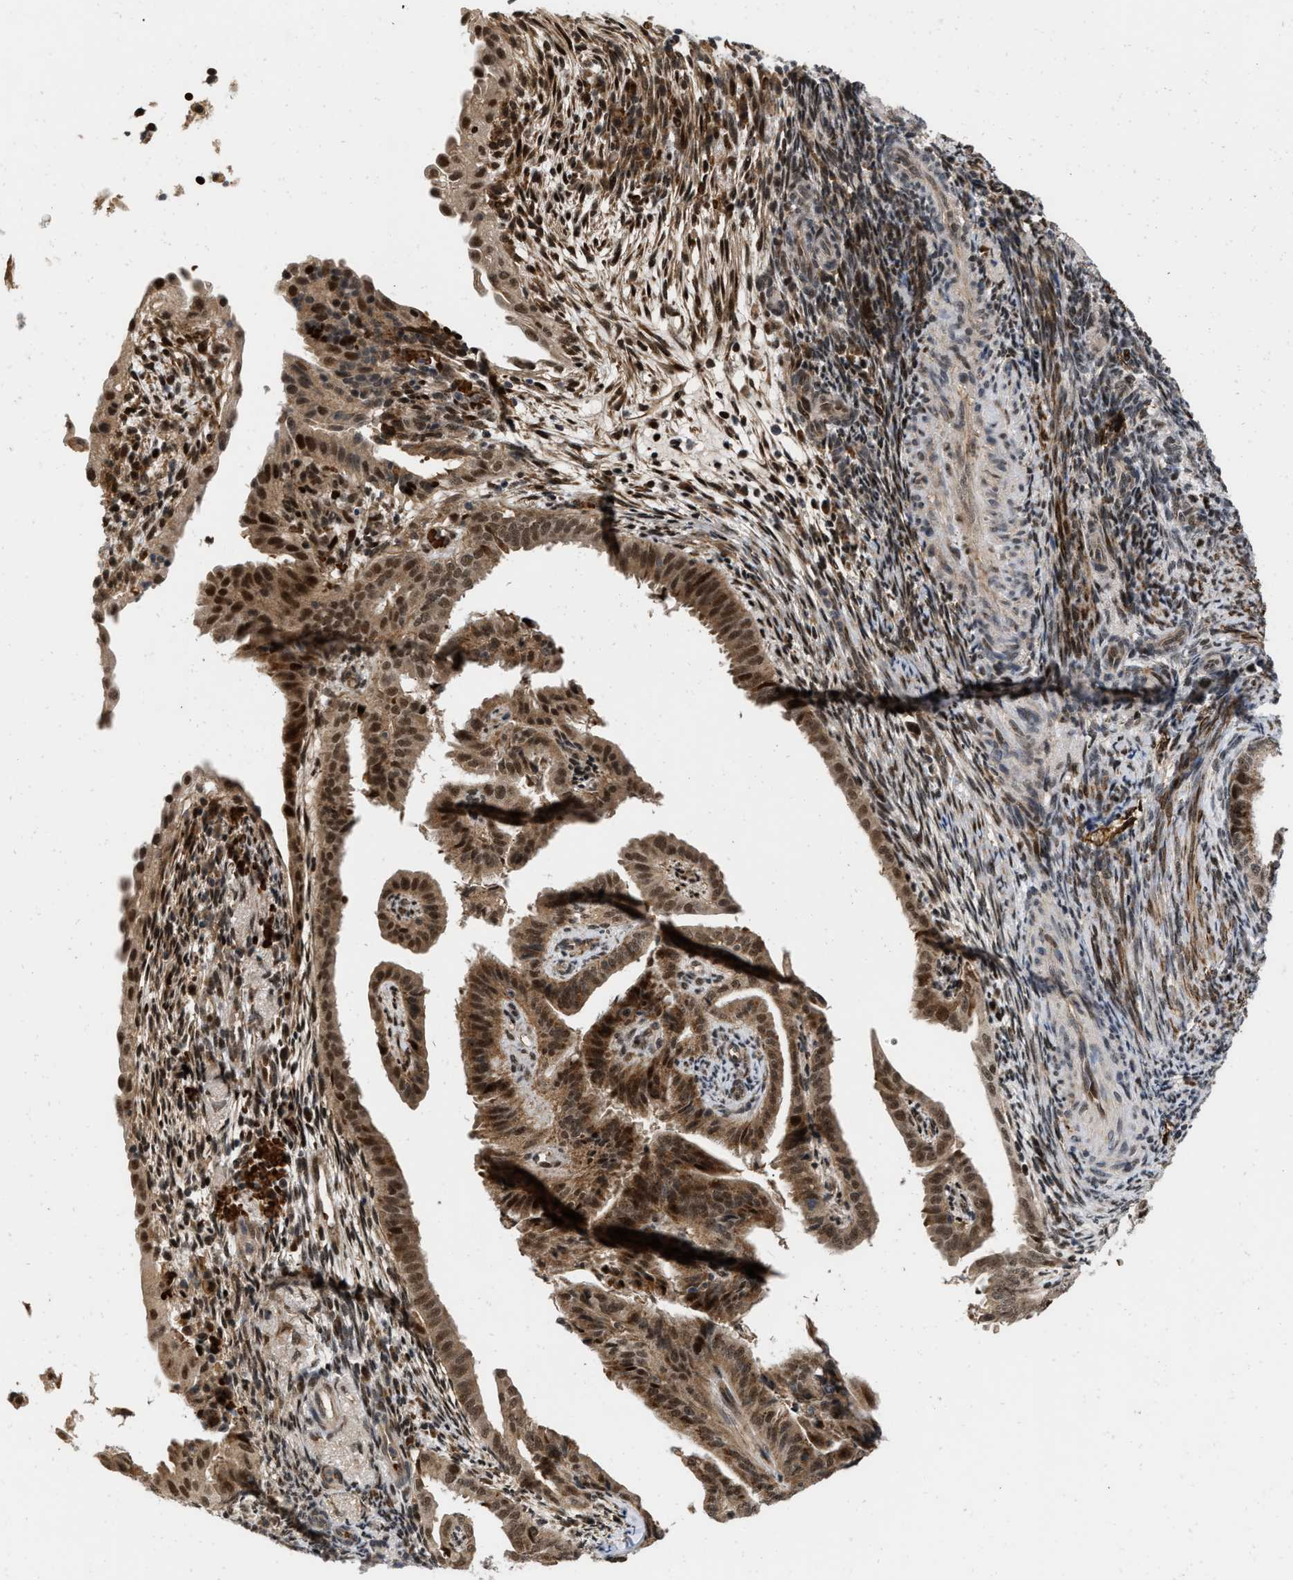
{"staining": {"intensity": "strong", "quantity": ">75%", "location": "cytoplasmic/membranous,nuclear"}, "tissue": "endometrial cancer", "cell_type": "Tumor cells", "image_type": "cancer", "snomed": [{"axis": "morphology", "description": "Adenocarcinoma, NOS"}, {"axis": "topography", "description": "Endometrium"}], "caption": "Protein expression analysis of human endometrial adenocarcinoma reveals strong cytoplasmic/membranous and nuclear expression in approximately >75% of tumor cells.", "gene": "ANKRD11", "patient": {"sex": "female", "age": 58}}